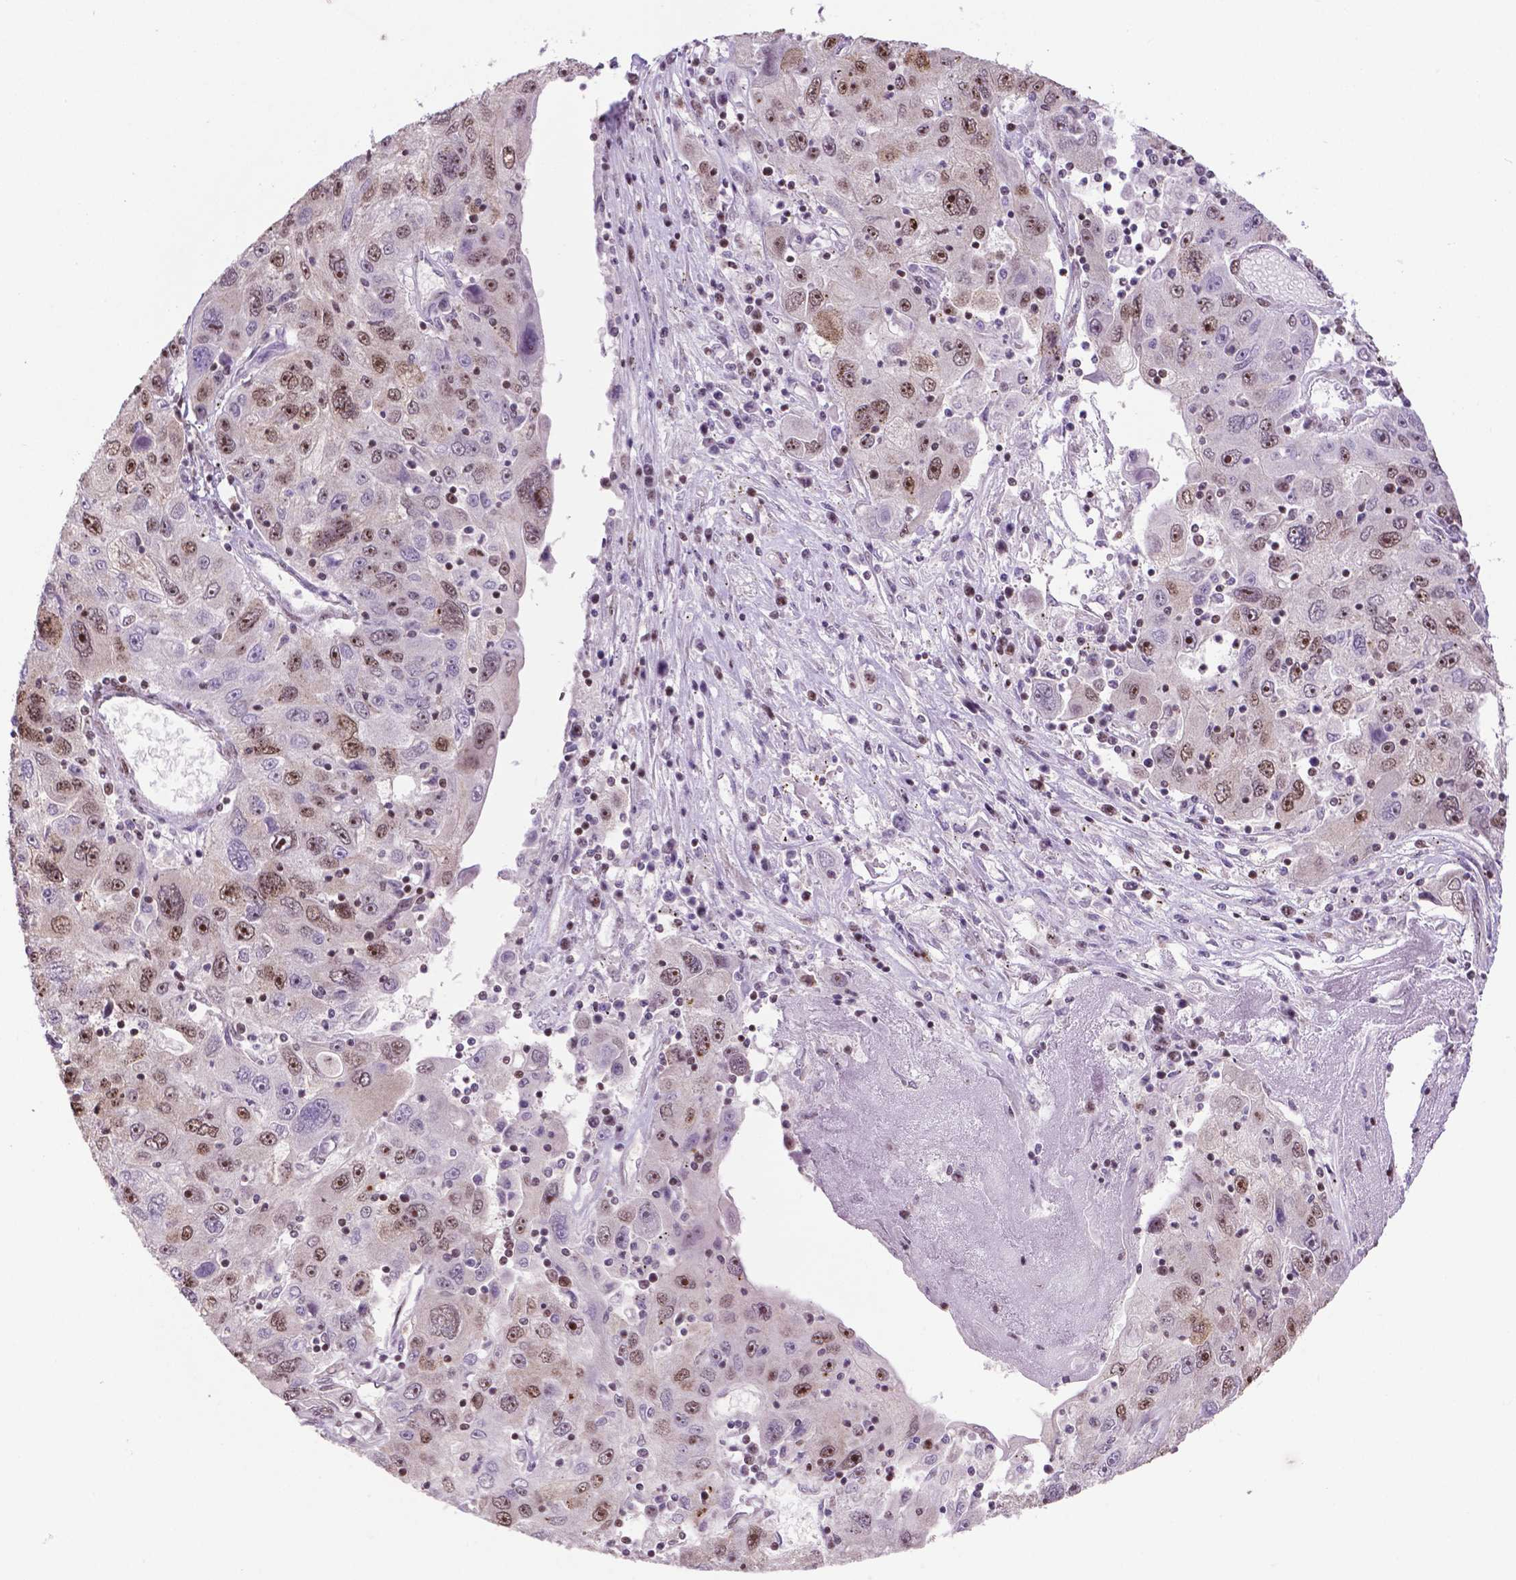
{"staining": {"intensity": "moderate", "quantity": "25%-75%", "location": "nuclear"}, "tissue": "stomach cancer", "cell_type": "Tumor cells", "image_type": "cancer", "snomed": [{"axis": "morphology", "description": "Adenocarcinoma, NOS"}, {"axis": "topography", "description": "Stomach"}], "caption": "Human stomach cancer (adenocarcinoma) stained for a protein (brown) demonstrates moderate nuclear positive staining in approximately 25%-75% of tumor cells.", "gene": "CSNK2A1", "patient": {"sex": "male", "age": 56}}